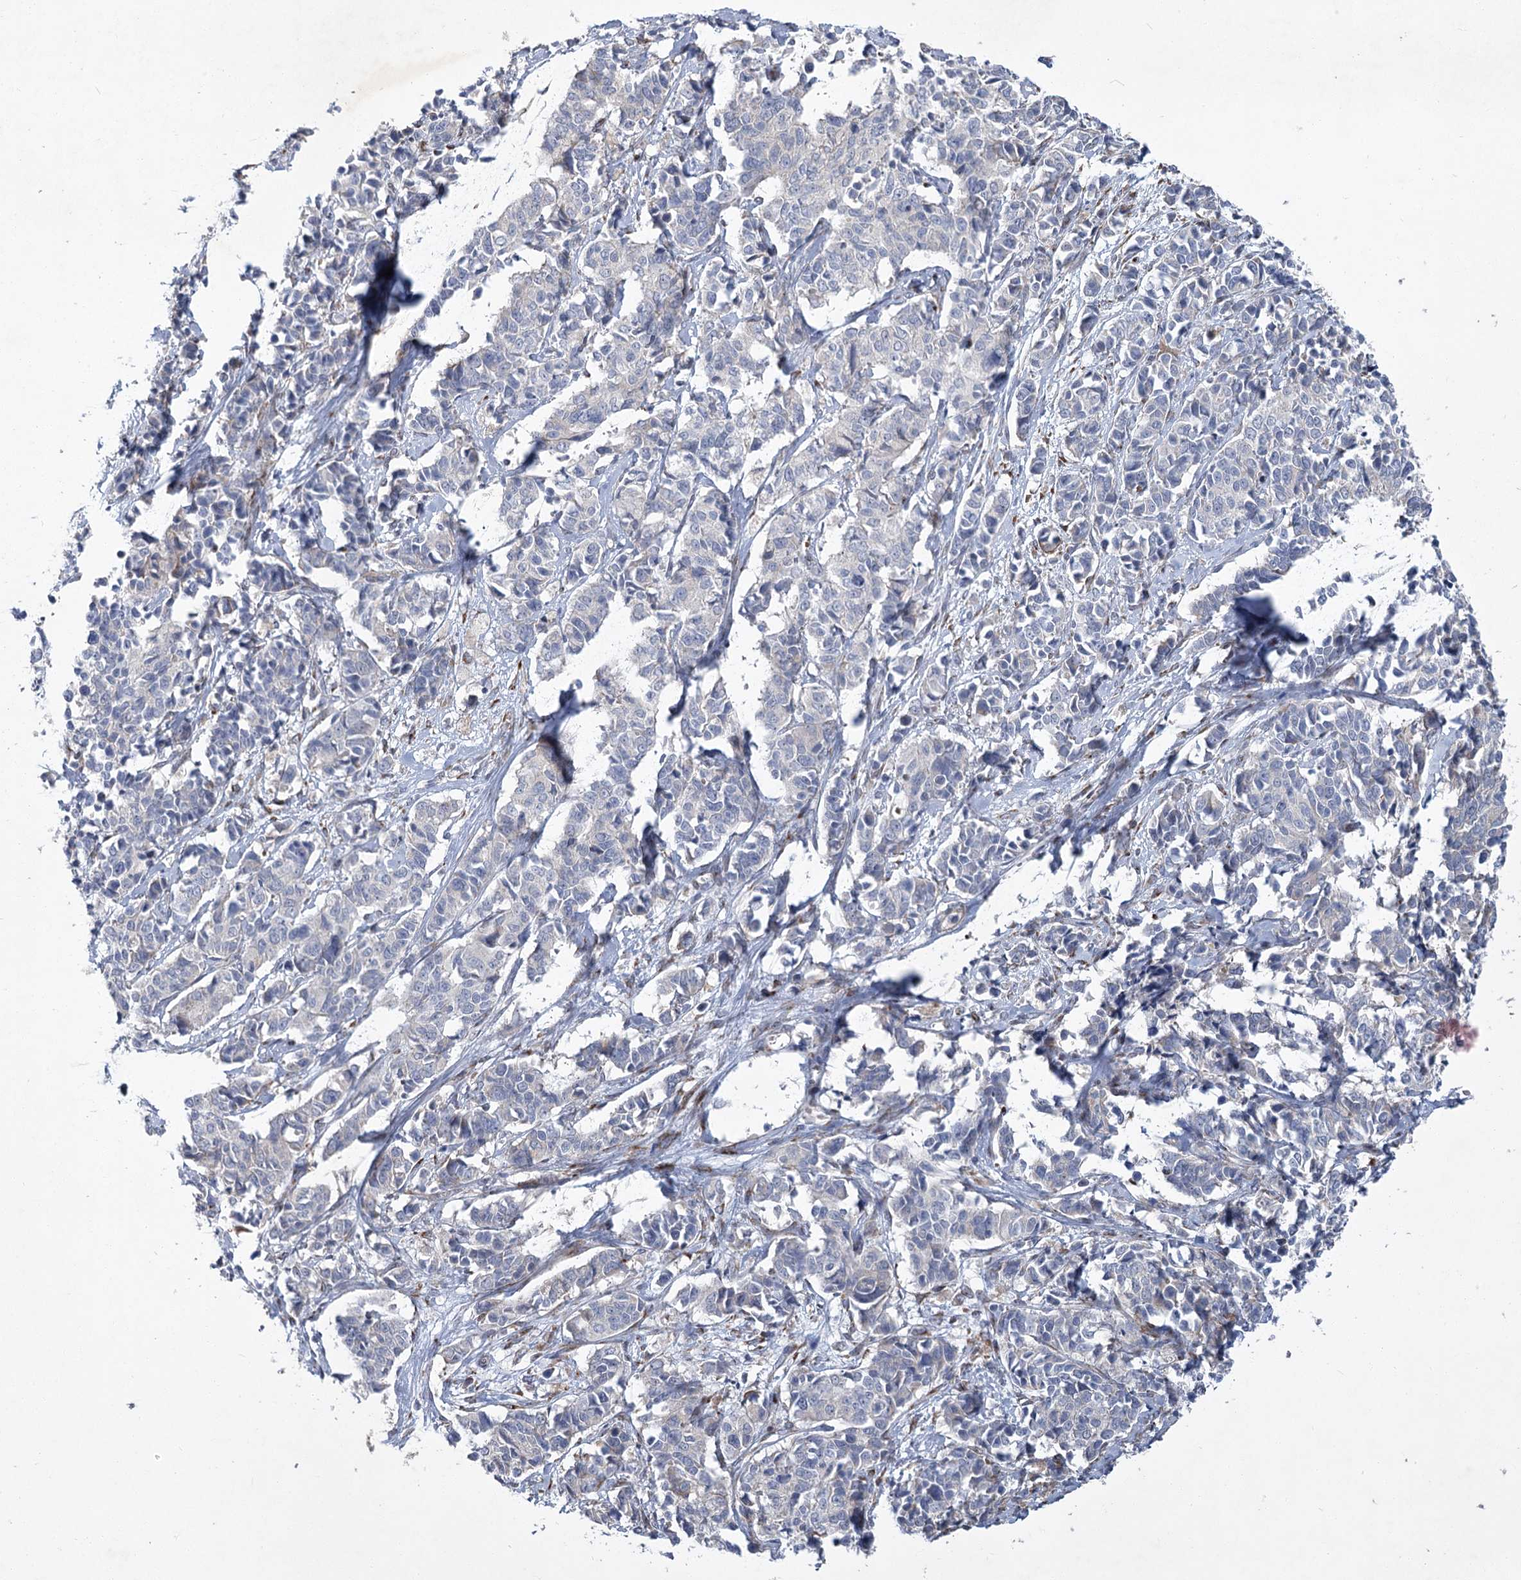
{"staining": {"intensity": "negative", "quantity": "none", "location": "none"}, "tissue": "cervical cancer", "cell_type": "Tumor cells", "image_type": "cancer", "snomed": [{"axis": "morphology", "description": "Normal tissue, NOS"}, {"axis": "morphology", "description": "Squamous cell carcinoma, NOS"}, {"axis": "topography", "description": "Cervix"}], "caption": "Tumor cells are negative for brown protein staining in squamous cell carcinoma (cervical).", "gene": "GCNT4", "patient": {"sex": "female", "age": 35}}